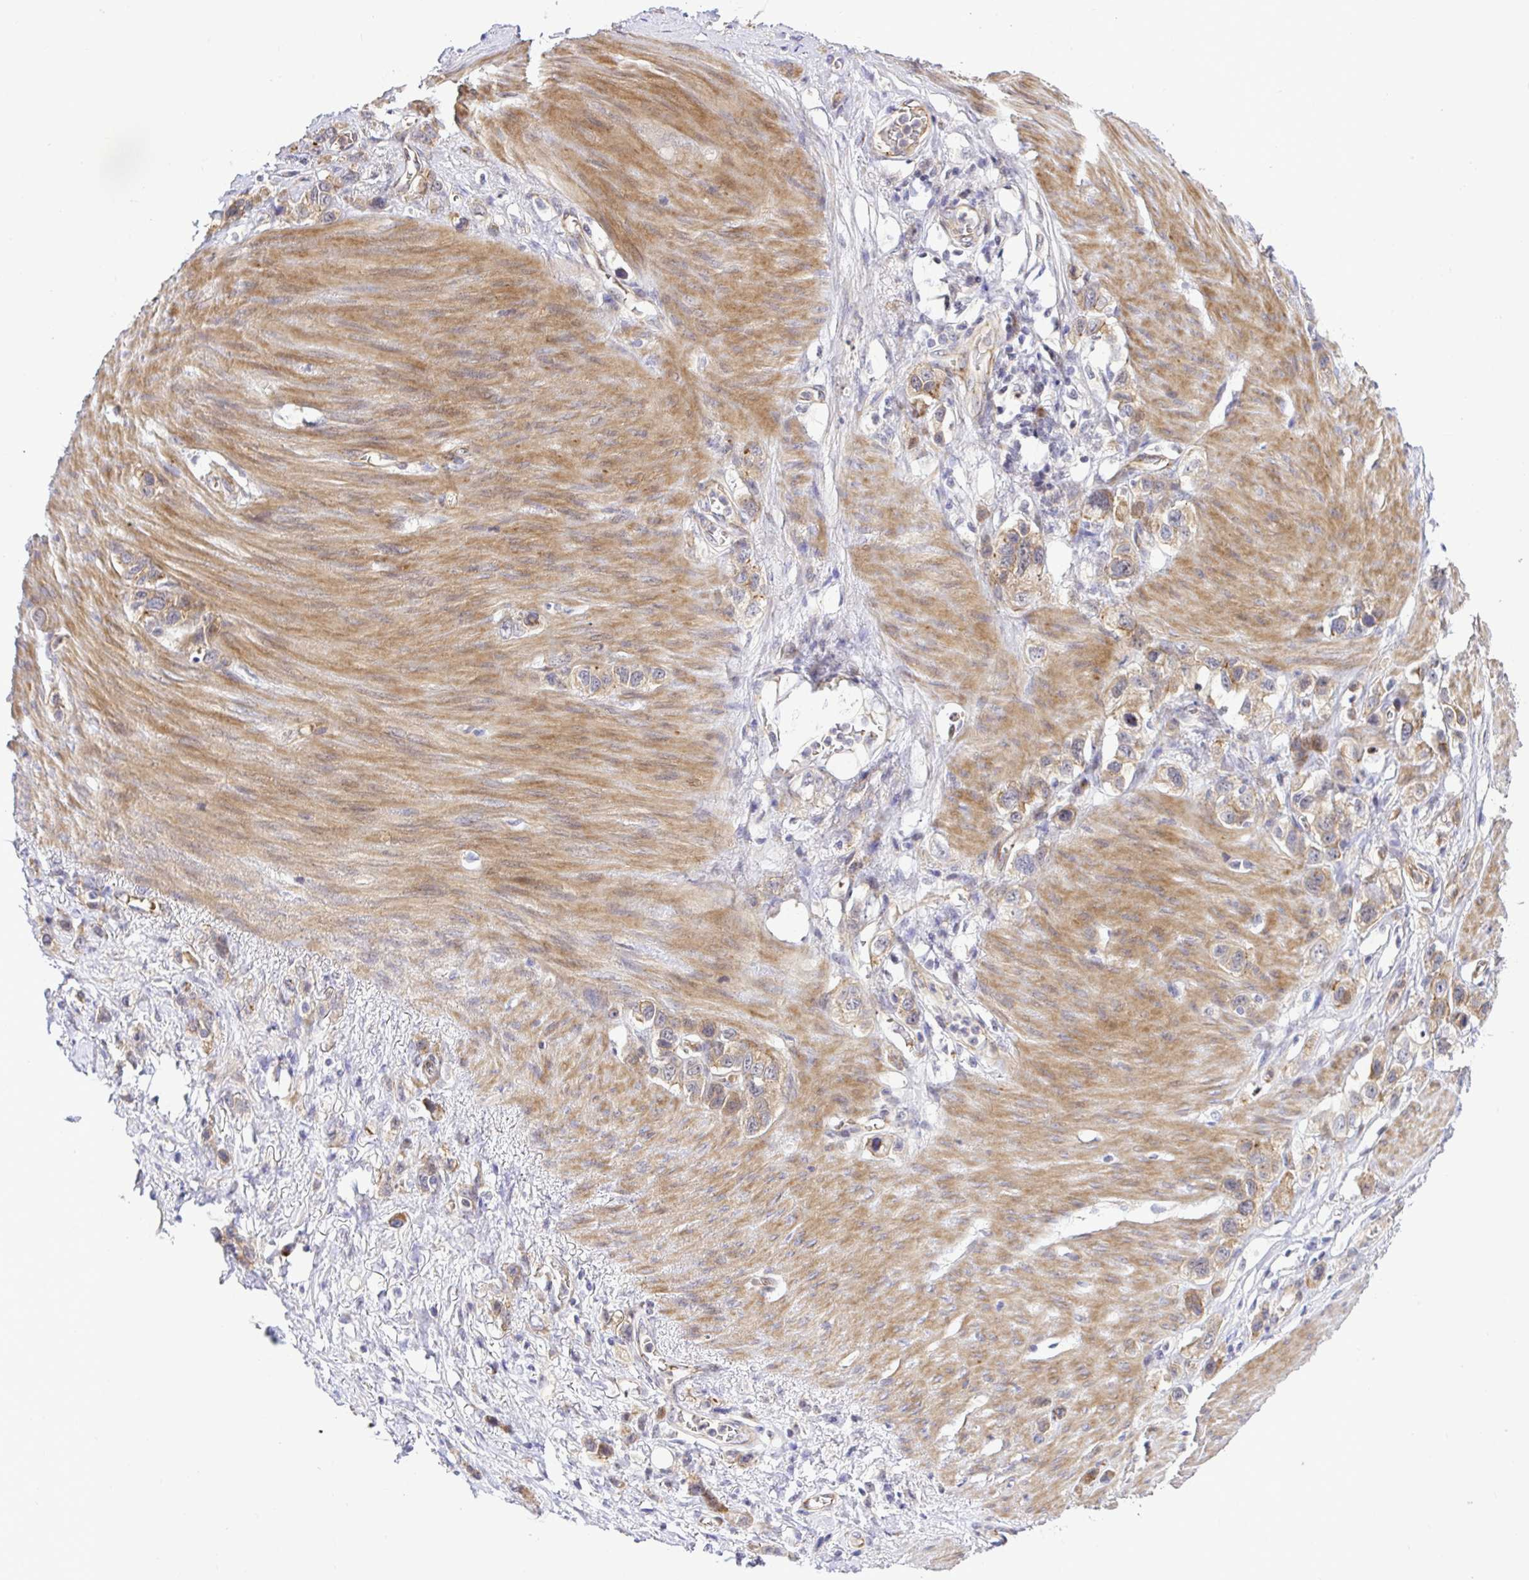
{"staining": {"intensity": "weak", "quantity": ">75%", "location": "cytoplasmic/membranous"}, "tissue": "stomach cancer", "cell_type": "Tumor cells", "image_type": "cancer", "snomed": [{"axis": "morphology", "description": "Adenocarcinoma, NOS"}, {"axis": "topography", "description": "Stomach"}], "caption": "Immunohistochemical staining of human stomach cancer (adenocarcinoma) shows low levels of weak cytoplasmic/membranous protein expression in approximately >75% of tumor cells.", "gene": "TRIM55", "patient": {"sex": "female", "age": 65}}